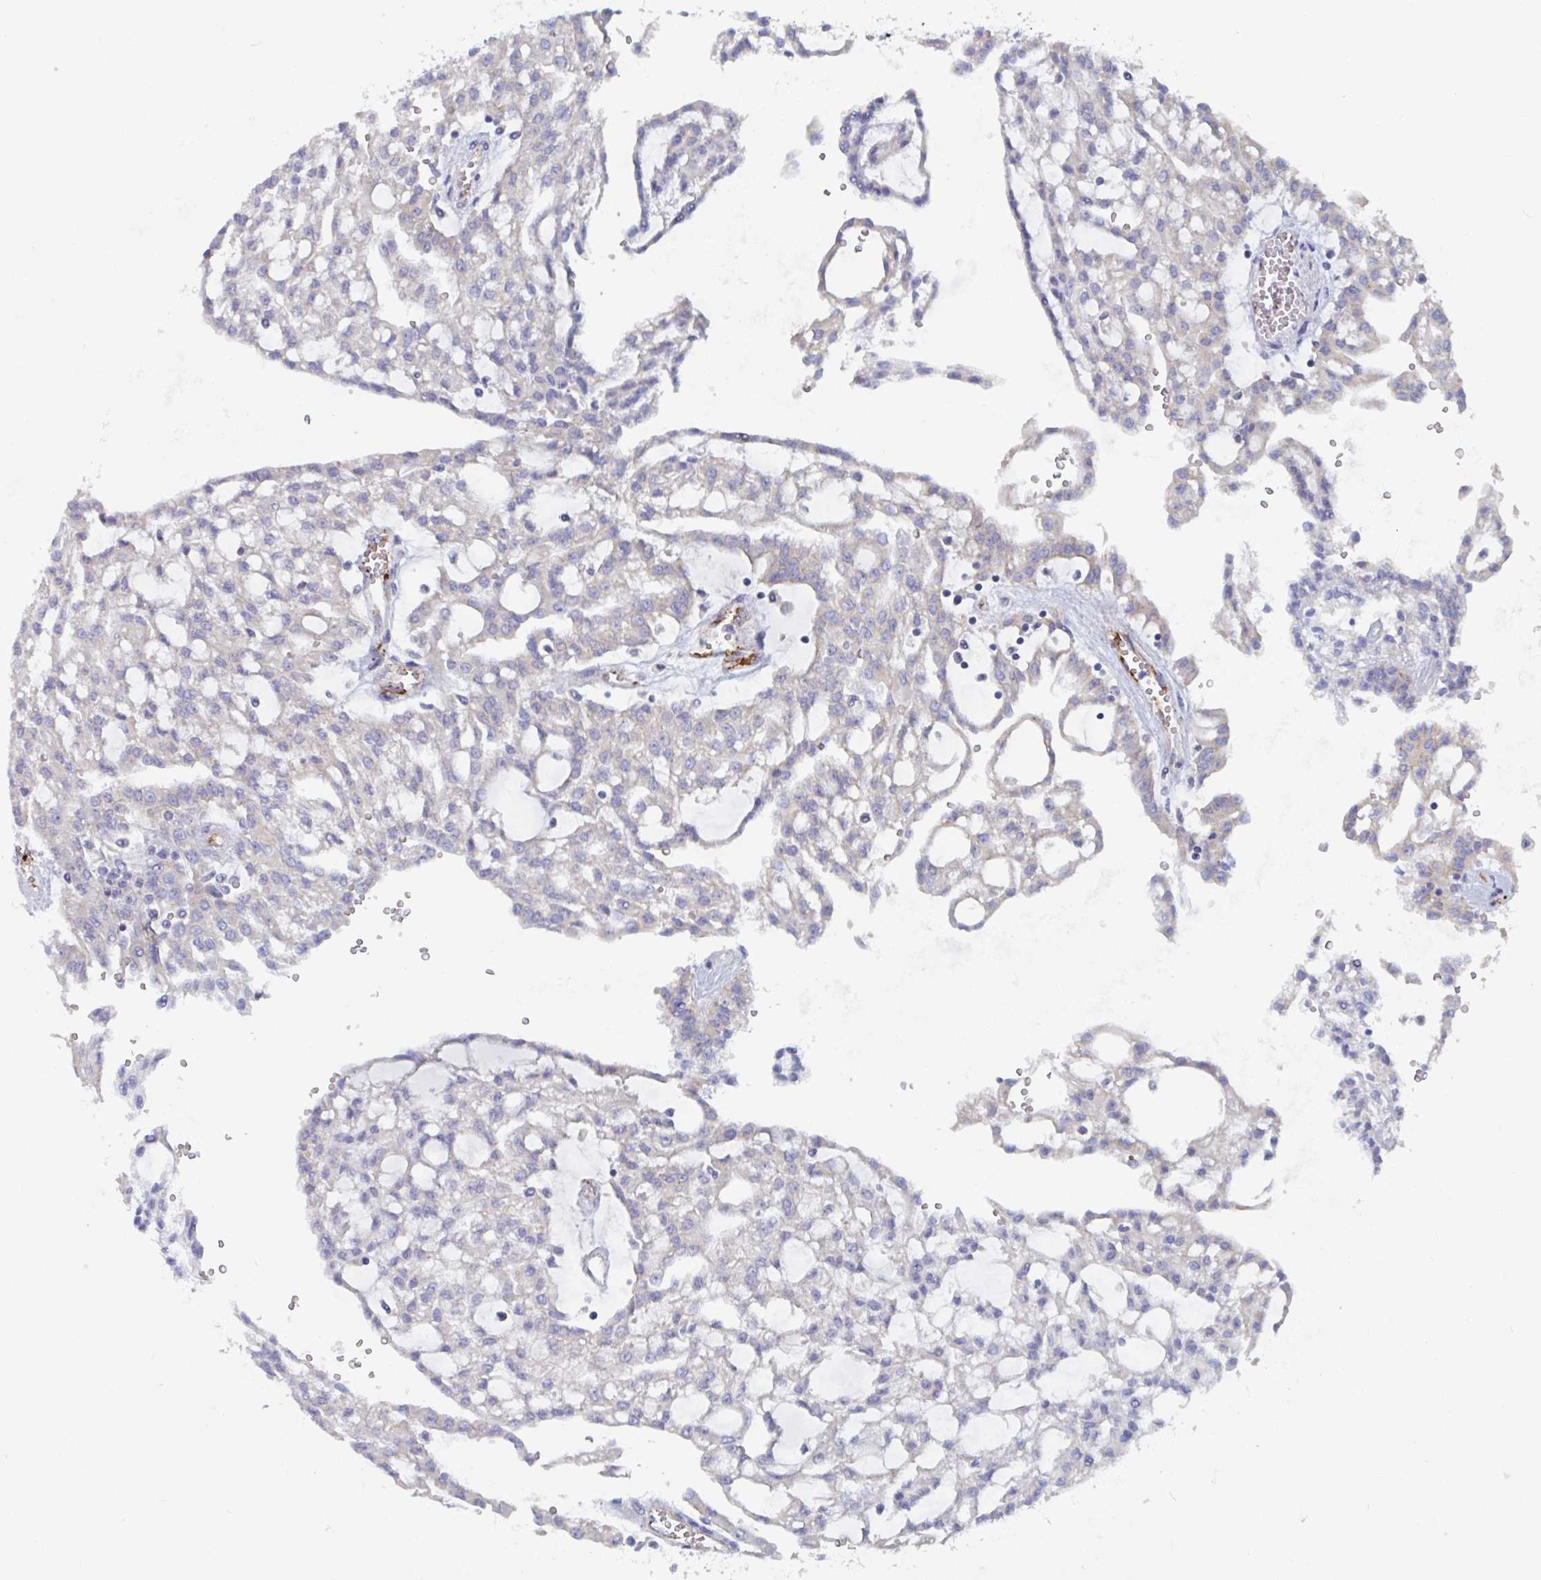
{"staining": {"intensity": "negative", "quantity": "none", "location": "none"}, "tissue": "renal cancer", "cell_type": "Tumor cells", "image_type": "cancer", "snomed": [{"axis": "morphology", "description": "Adenocarcinoma, NOS"}, {"axis": "topography", "description": "Kidney"}], "caption": "Immunohistochemical staining of renal cancer demonstrates no significant expression in tumor cells.", "gene": "ABHD16A", "patient": {"sex": "male", "age": 63}}